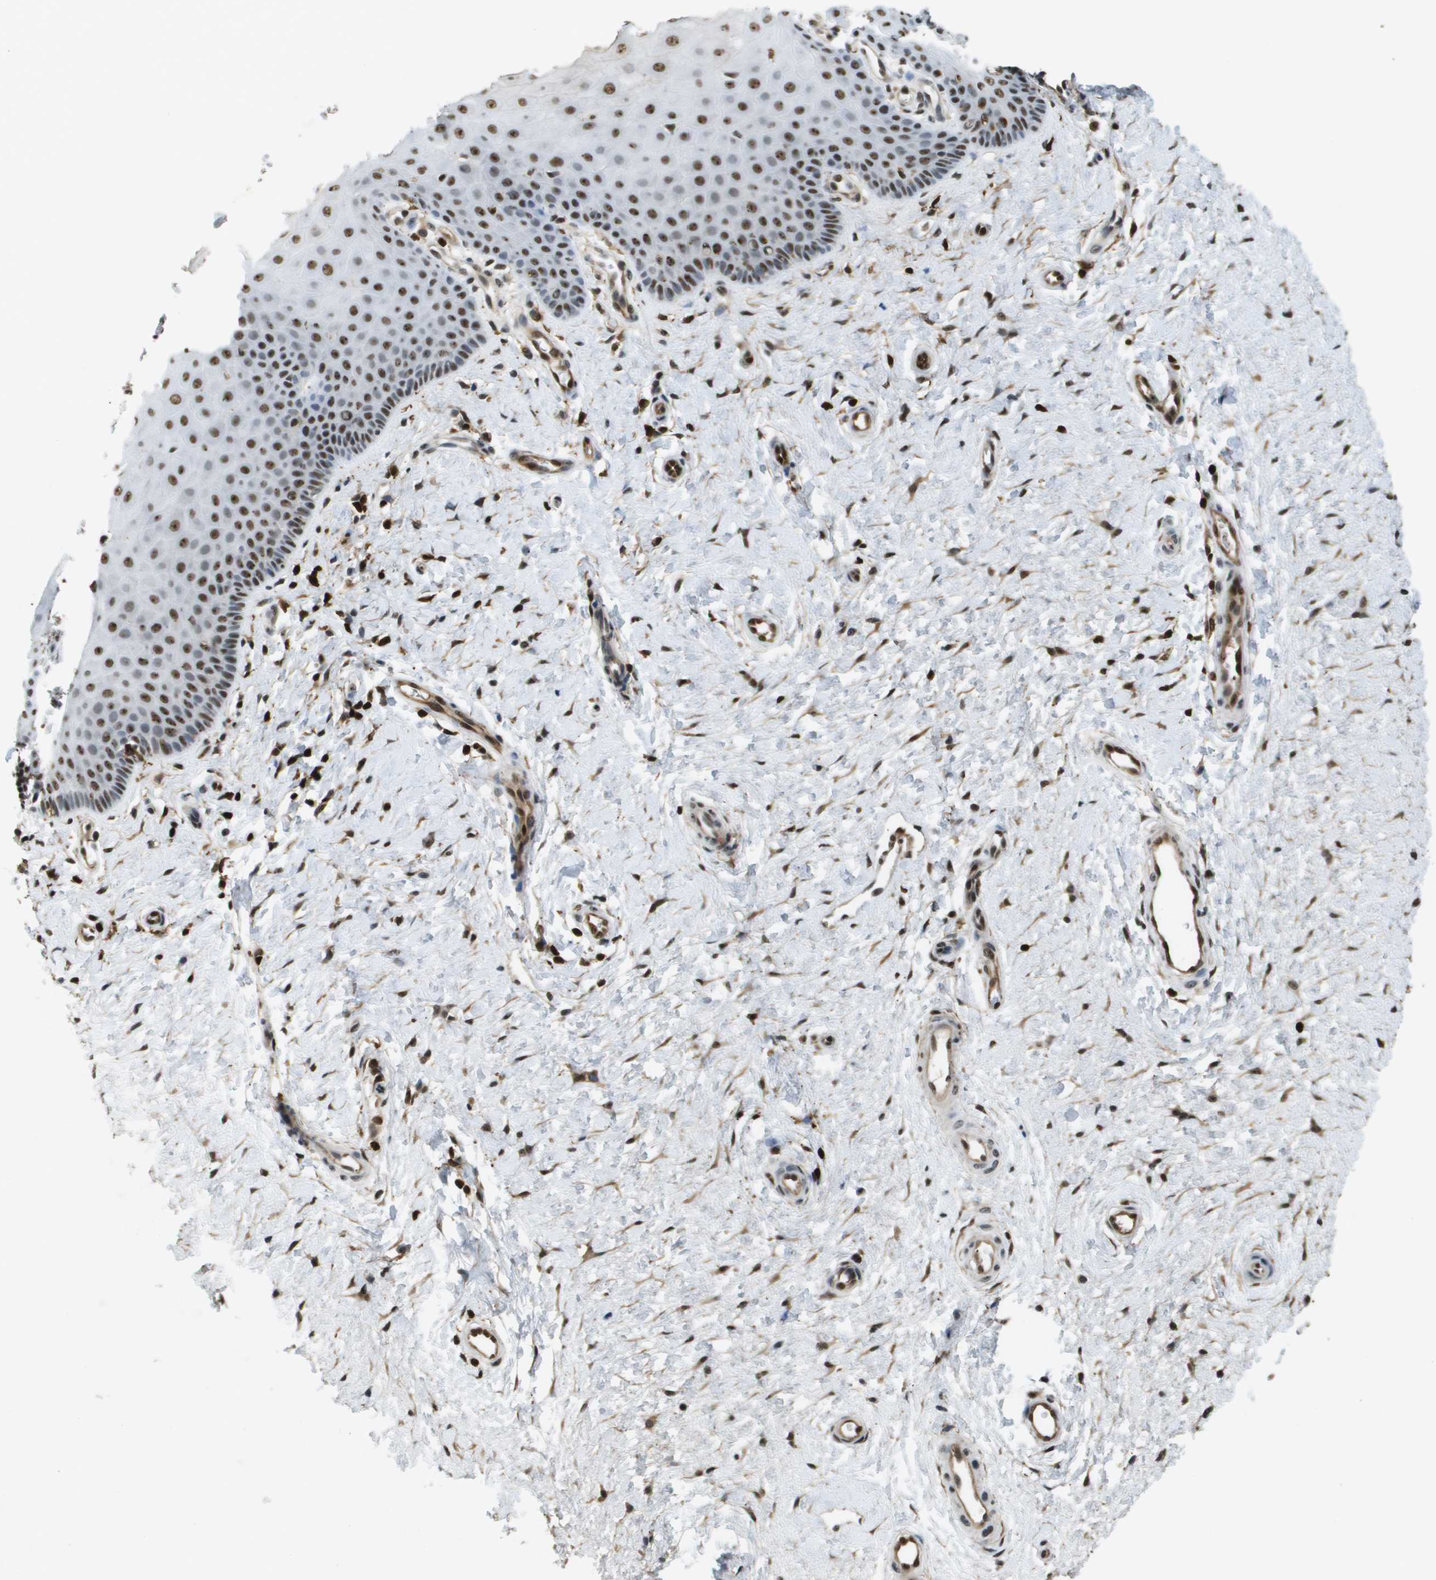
{"staining": {"intensity": "strong", "quantity": ">75%", "location": "nuclear"}, "tissue": "cervix", "cell_type": "Glandular cells", "image_type": "normal", "snomed": [{"axis": "morphology", "description": "Normal tissue, NOS"}, {"axis": "topography", "description": "Cervix"}], "caption": "Immunohistochemical staining of normal human cervix displays >75% levels of strong nuclear protein staining in approximately >75% of glandular cells.", "gene": "EP400", "patient": {"sex": "female", "age": 55}}